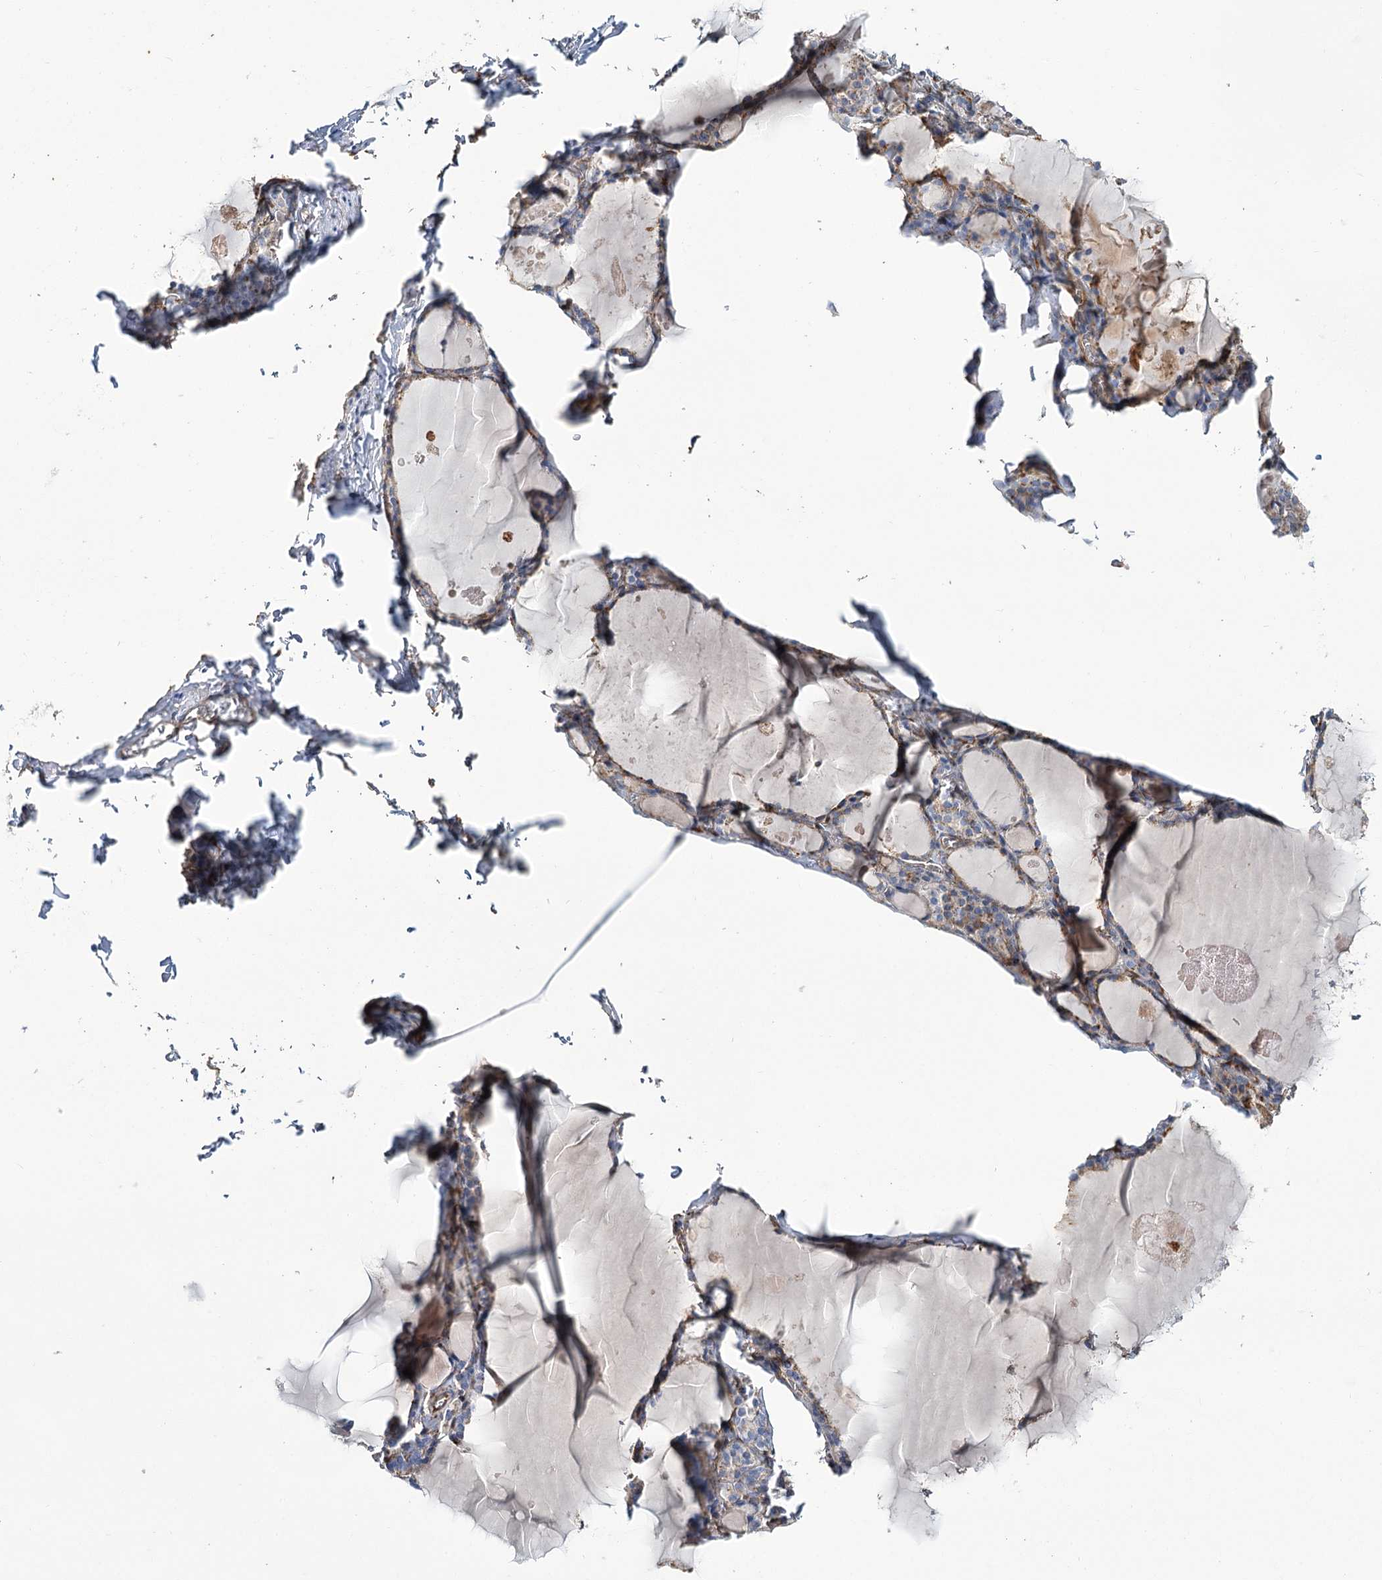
{"staining": {"intensity": "weak", "quantity": "<25%", "location": "cytoplasmic/membranous"}, "tissue": "thyroid gland", "cell_type": "Glandular cells", "image_type": "normal", "snomed": [{"axis": "morphology", "description": "Normal tissue, NOS"}, {"axis": "topography", "description": "Thyroid gland"}], "caption": "High power microscopy photomicrograph of an IHC micrograph of benign thyroid gland, revealing no significant expression in glandular cells. Nuclei are stained in blue.", "gene": "GUSB", "patient": {"sex": "male", "age": 56}}